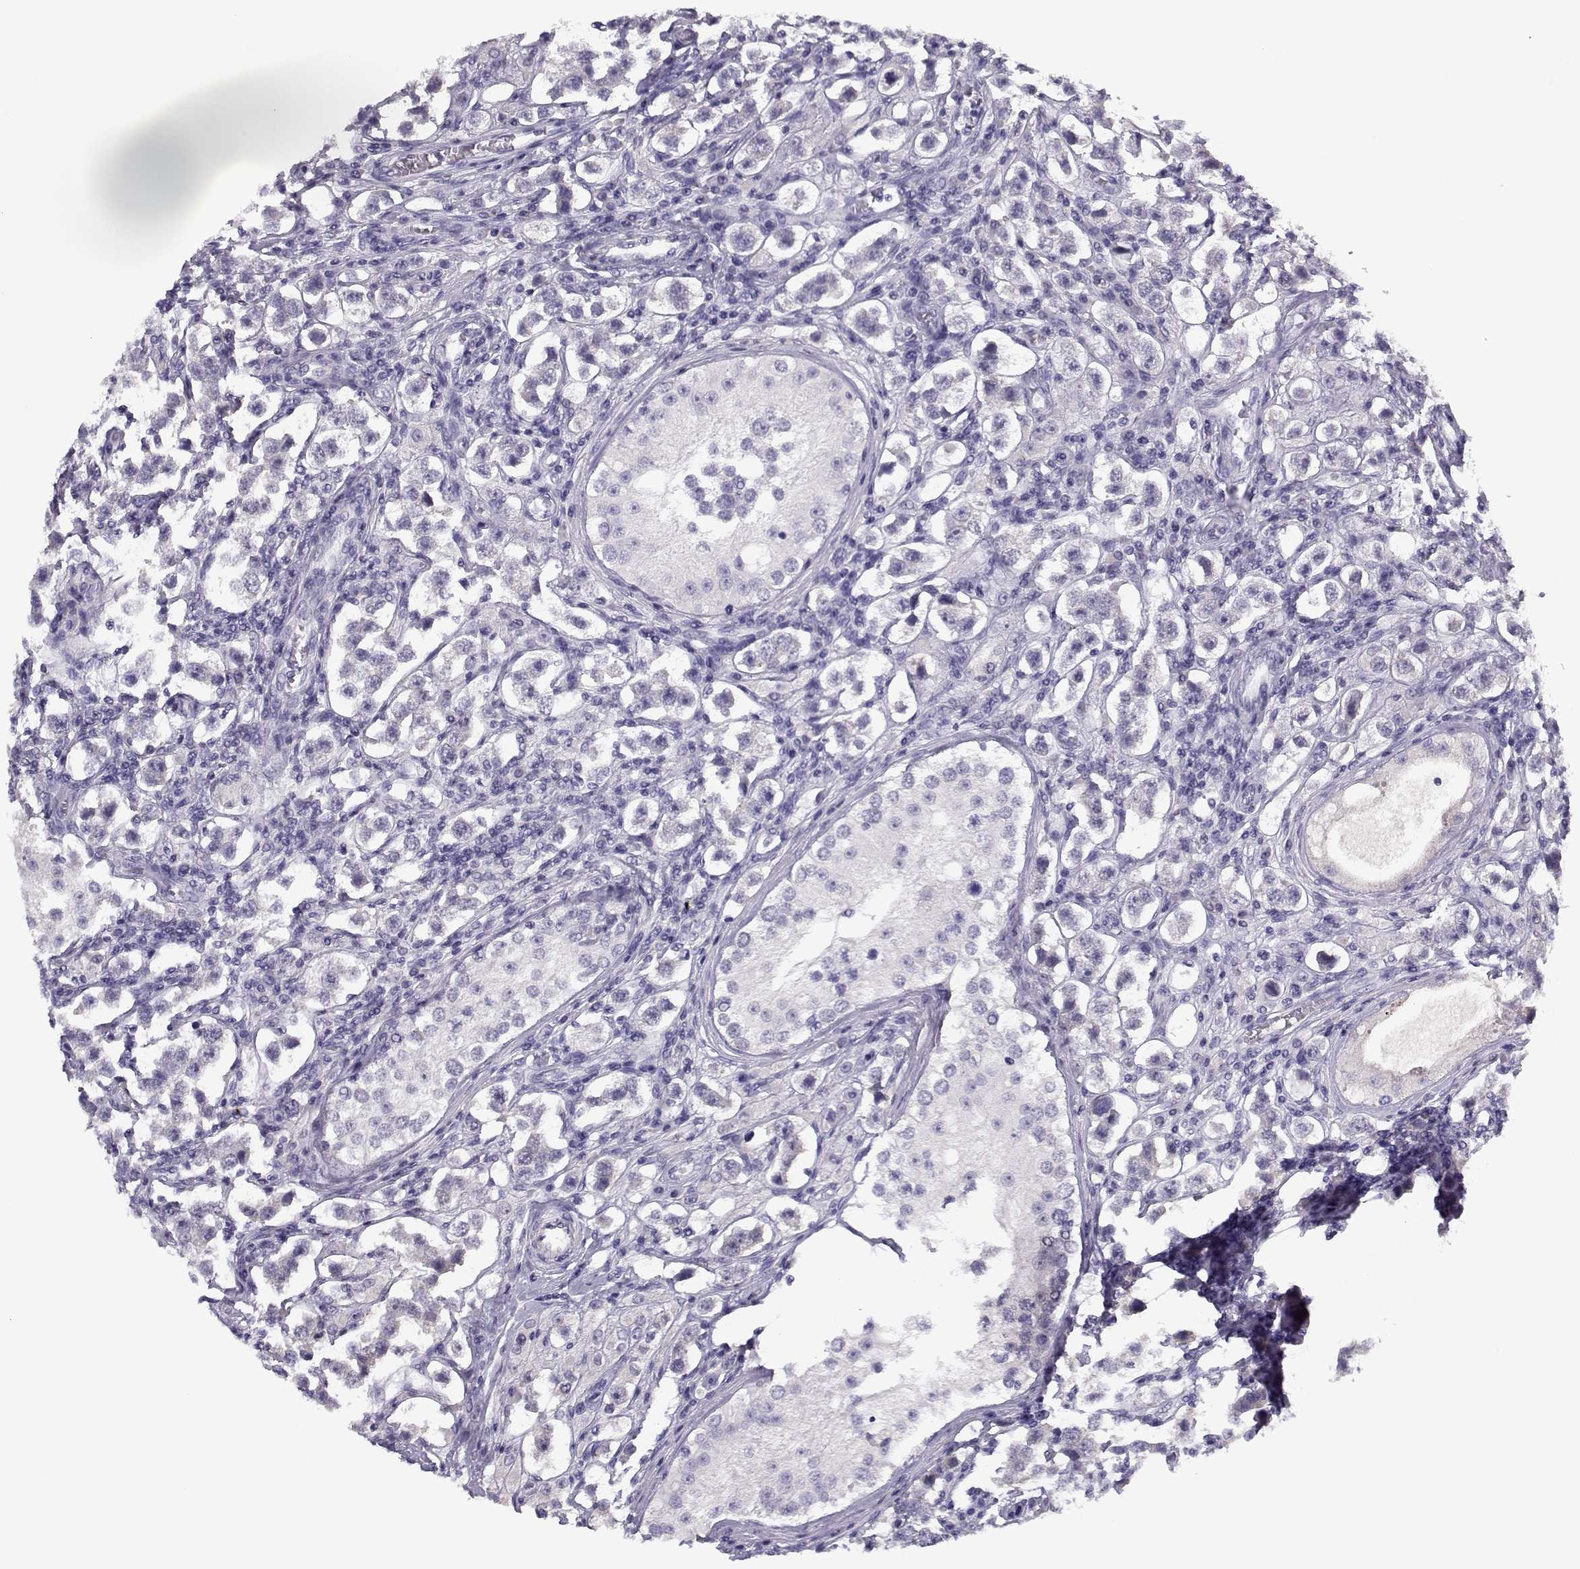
{"staining": {"intensity": "negative", "quantity": "none", "location": "none"}, "tissue": "testis cancer", "cell_type": "Tumor cells", "image_type": "cancer", "snomed": [{"axis": "morphology", "description": "Seminoma, NOS"}, {"axis": "topography", "description": "Testis"}], "caption": "An immunohistochemistry (IHC) histopathology image of testis cancer (seminoma) is shown. There is no staining in tumor cells of testis cancer (seminoma). (DAB immunohistochemistry, high magnification).", "gene": "CFAP77", "patient": {"sex": "male", "age": 37}}